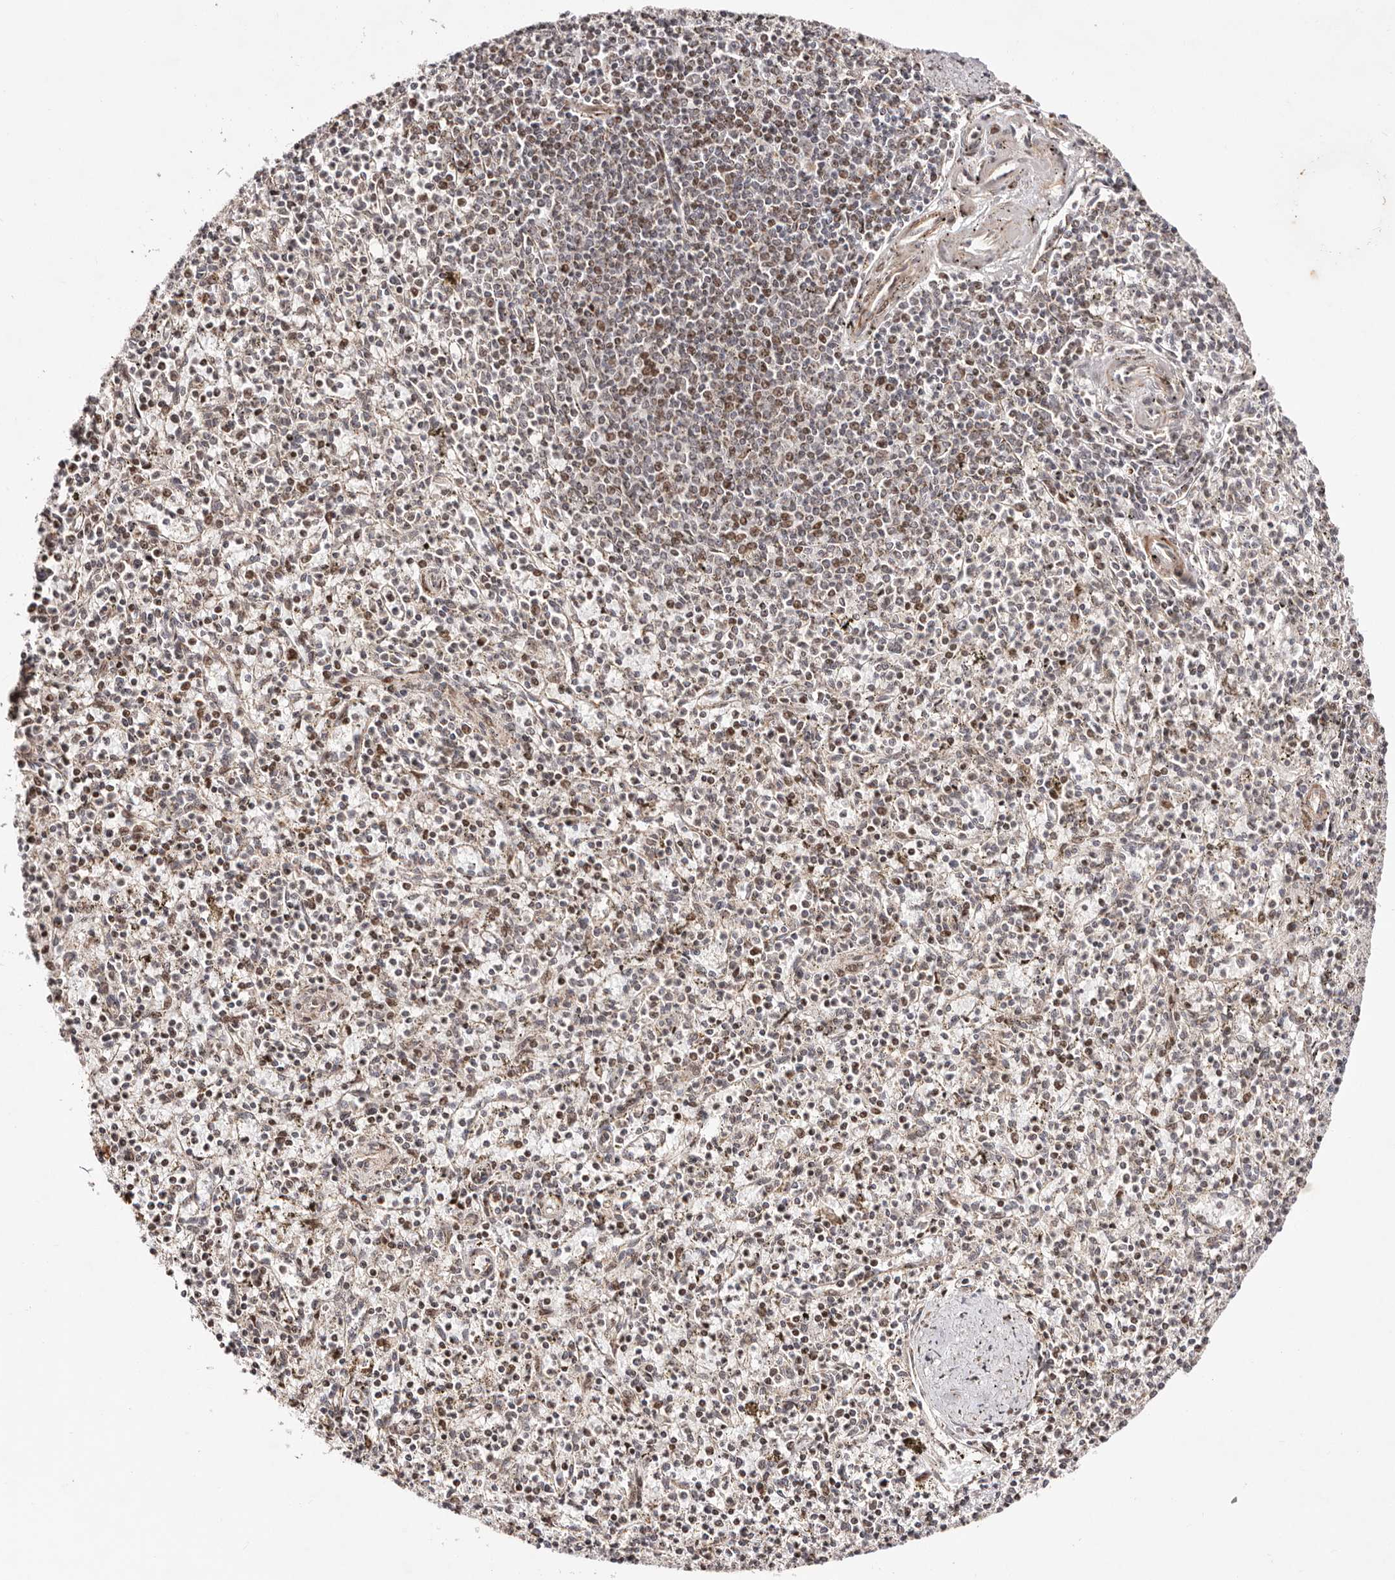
{"staining": {"intensity": "moderate", "quantity": "25%-75%", "location": "nuclear"}, "tissue": "spleen", "cell_type": "Cells in red pulp", "image_type": "normal", "snomed": [{"axis": "morphology", "description": "Normal tissue, NOS"}, {"axis": "topography", "description": "Spleen"}], "caption": "High-magnification brightfield microscopy of unremarkable spleen stained with DAB (brown) and counterstained with hematoxylin (blue). cells in red pulp exhibit moderate nuclear positivity is present in about25%-75% of cells.", "gene": "HIVEP3", "patient": {"sex": "male", "age": 72}}